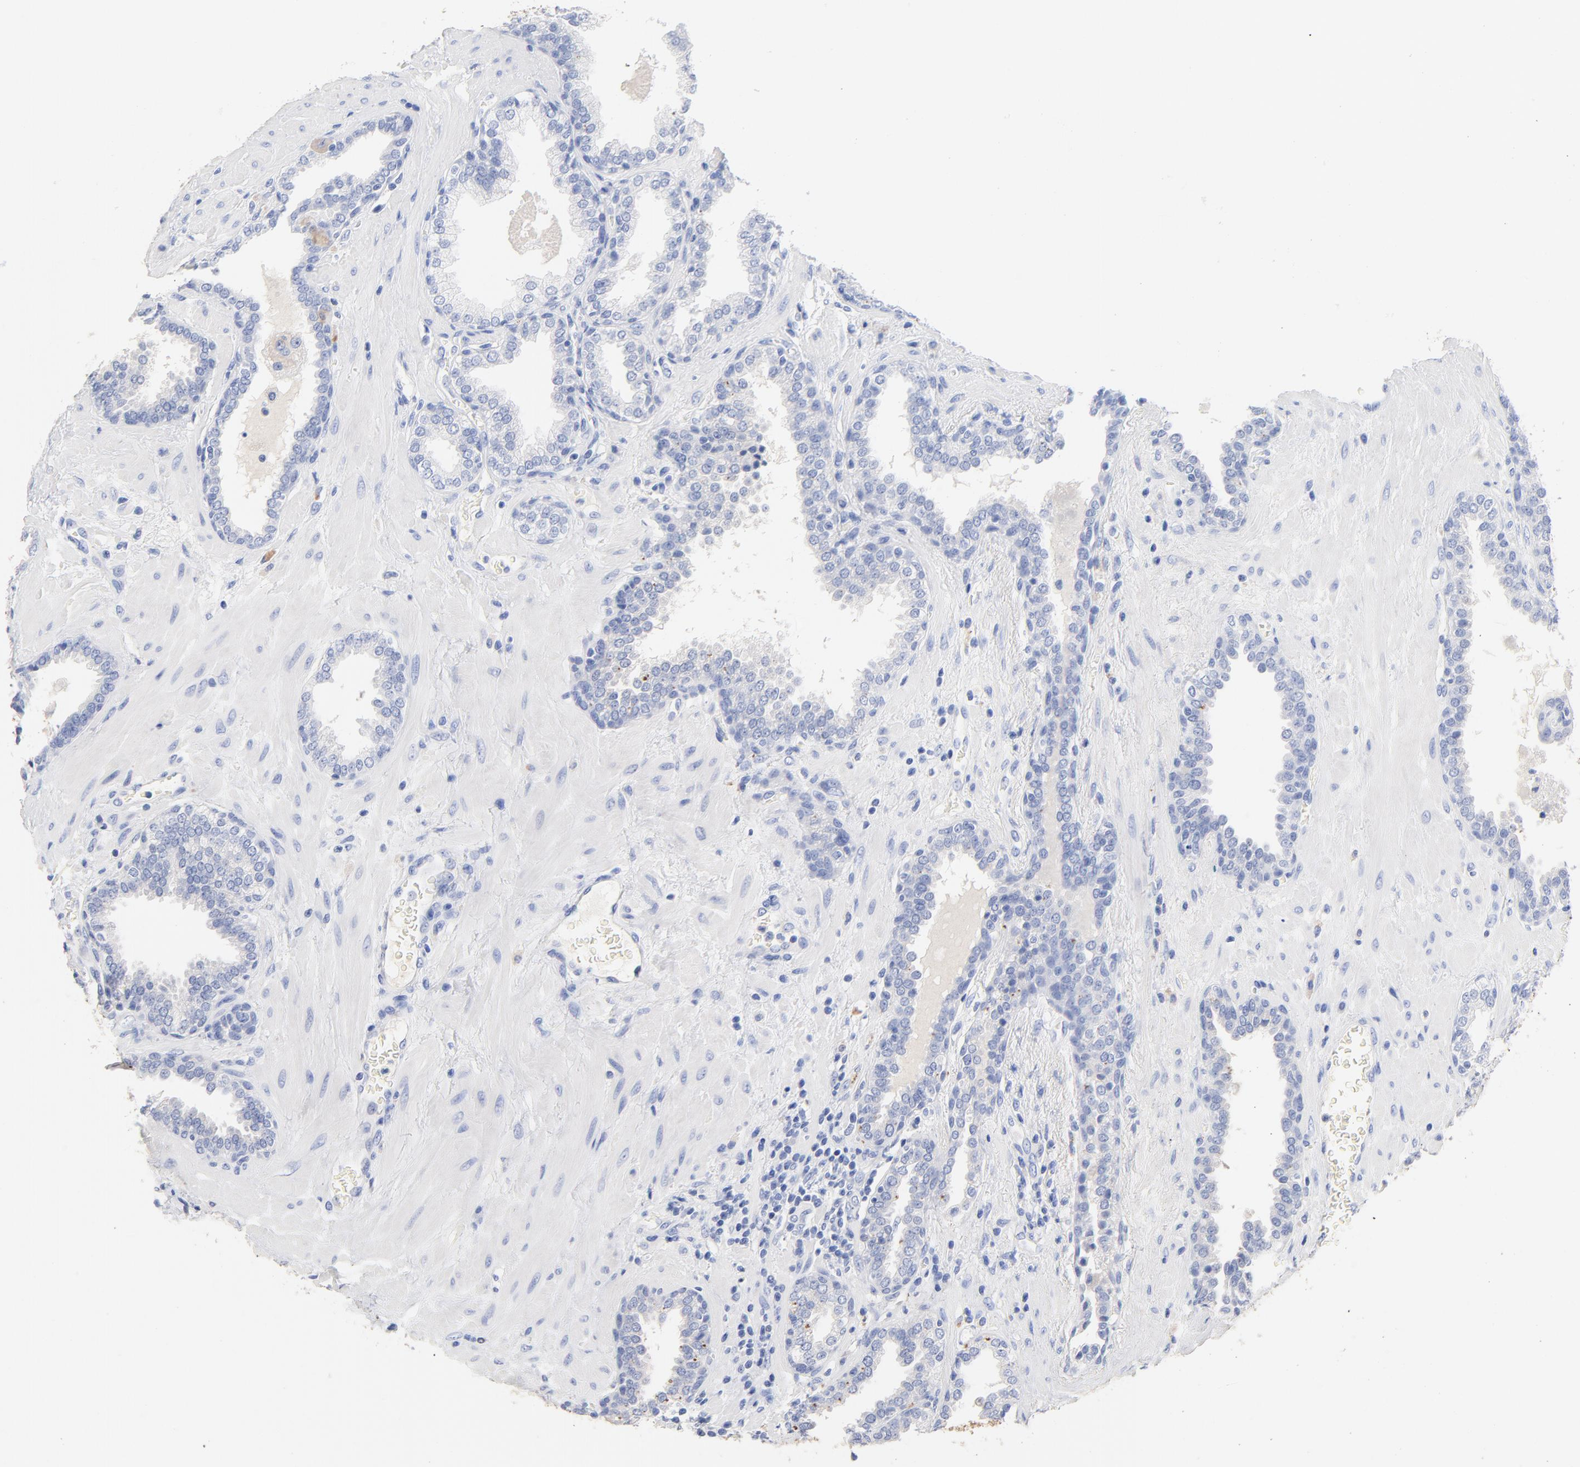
{"staining": {"intensity": "negative", "quantity": "none", "location": "none"}, "tissue": "prostate", "cell_type": "Glandular cells", "image_type": "normal", "snomed": [{"axis": "morphology", "description": "Normal tissue, NOS"}, {"axis": "topography", "description": "Prostate"}], "caption": "Immunohistochemical staining of unremarkable prostate reveals no significant staining in glandular cells.", "gene": "CPS1", "patient": {"sex": "male", "age": 51}}